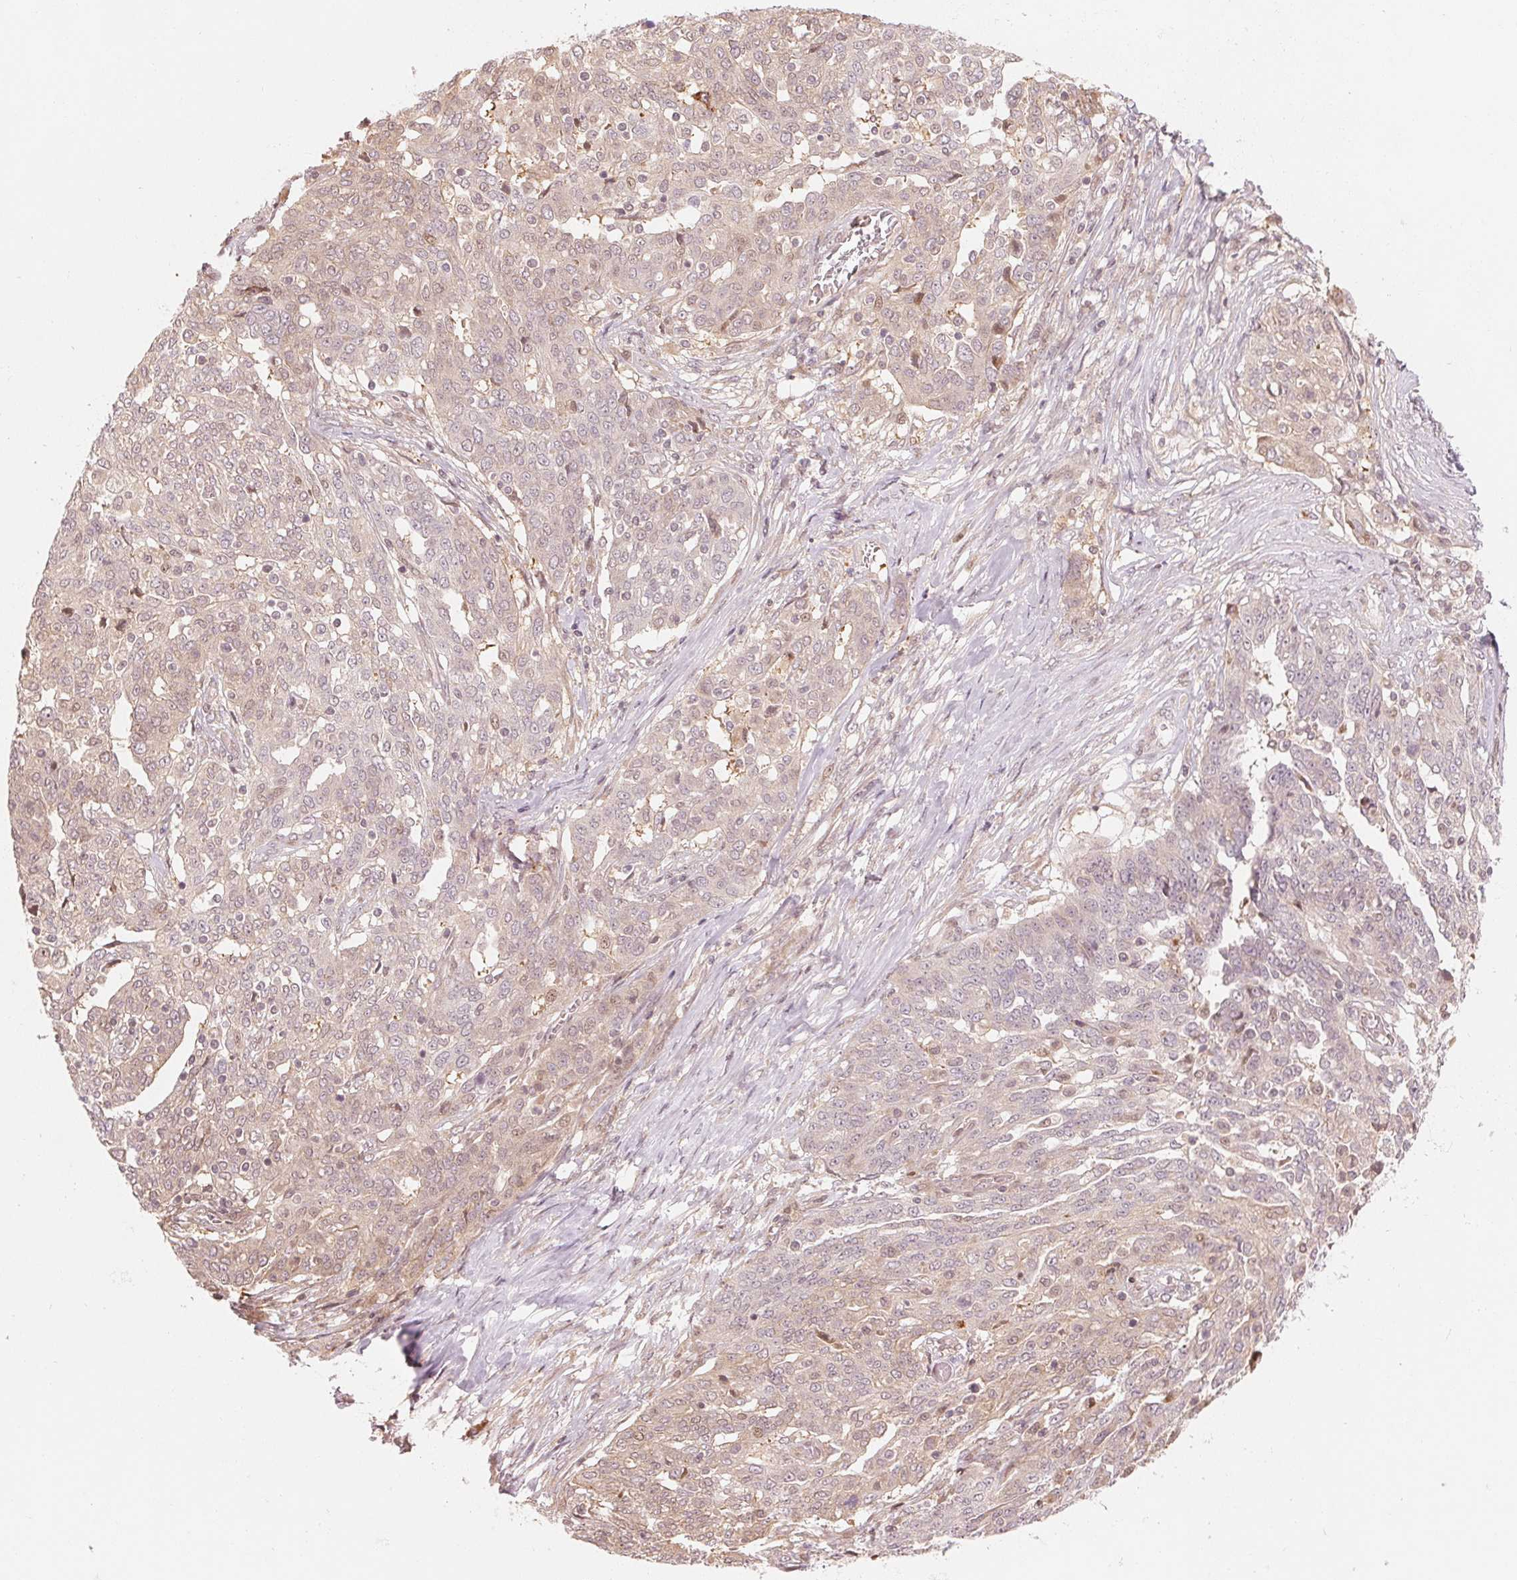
{"staining": {"intensity": "negative", "quantity": "none", "location": "none"}, "tissue": "ovarian cancer", "cell_type": "Tumor cells", "image_type": "cancer", "snomed": [{"axis": "morphology", "description": "Cystadenocarcinoma, serous, NOS"}, {"axis": "topography", "description": "Ovary"}], "caption": "Tumor cells are negative for protein expression in human serous cystadenocarcinoma (ovarian).", "gene": "PRKN", "patient": {"sex": "female", "age": 67}}